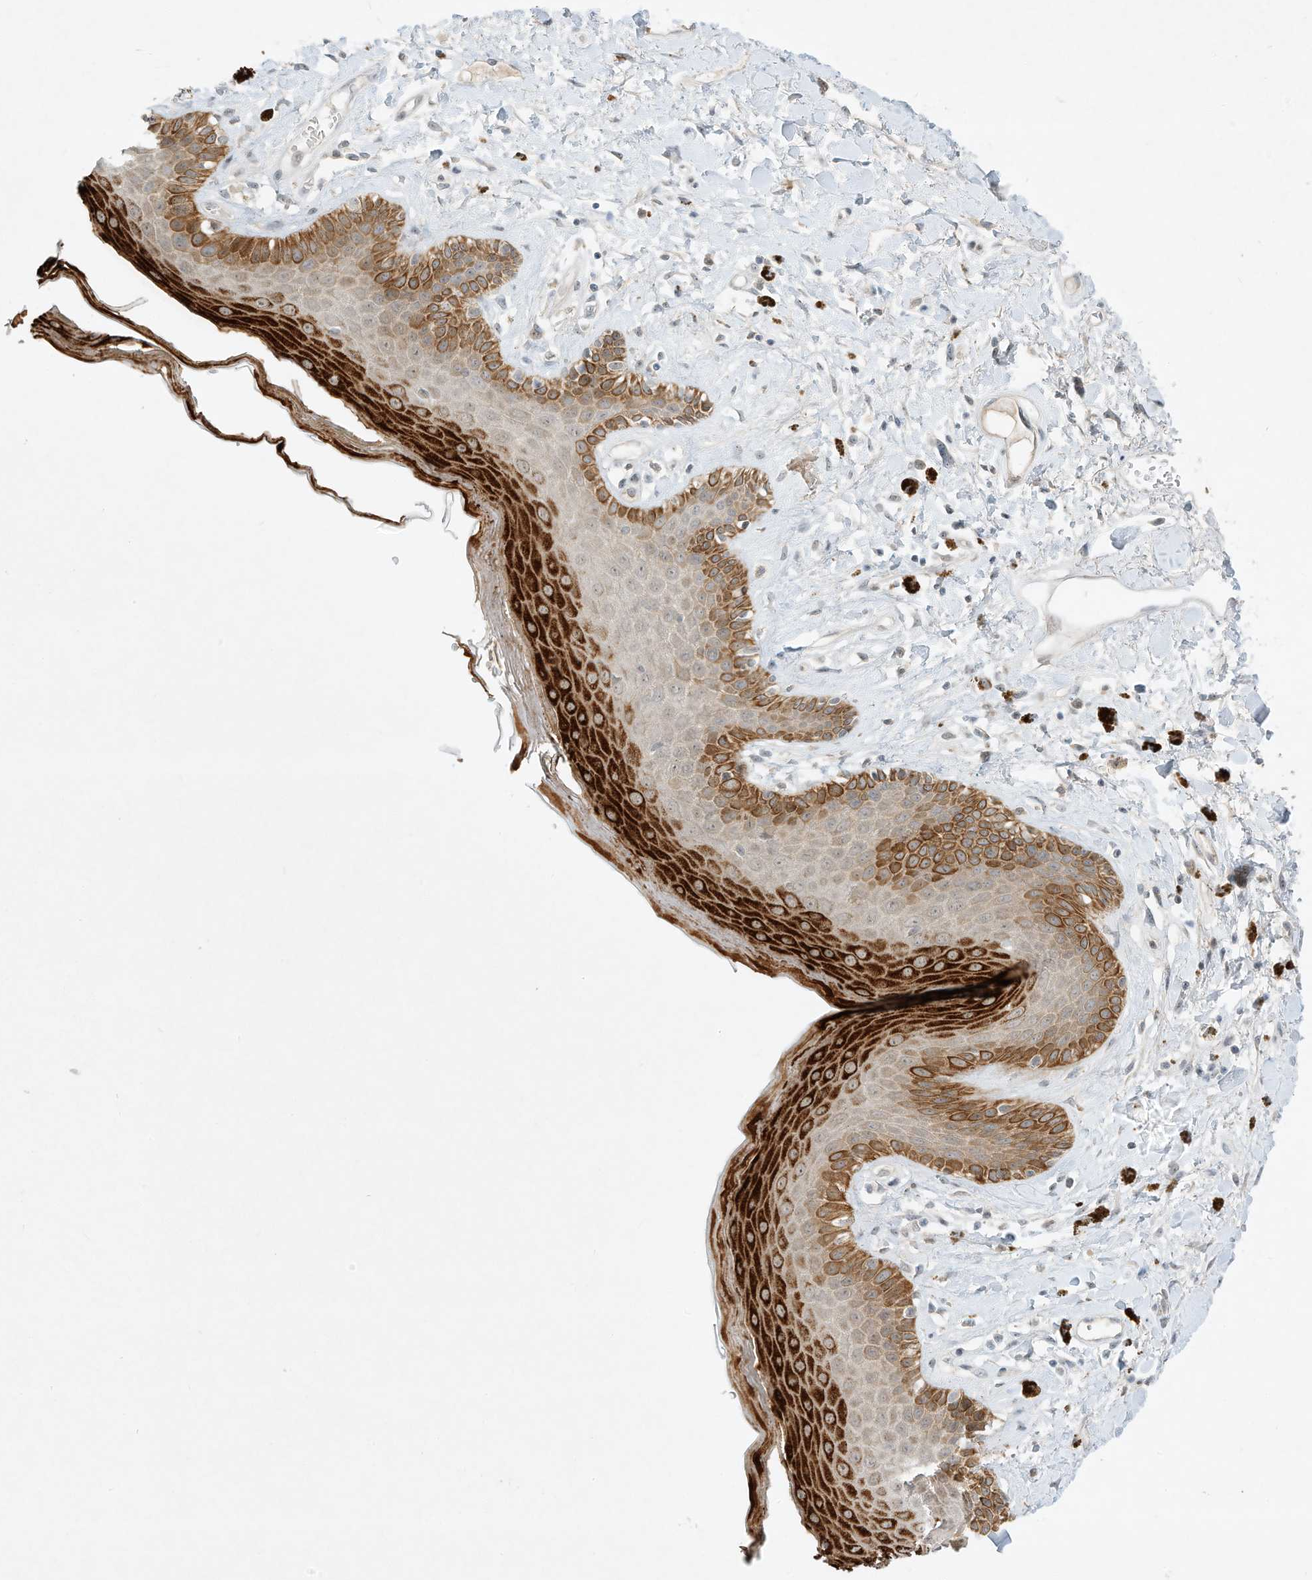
{"staining": {"intensity": "strong", "quantity": "25%-75%", "location": "cytoplasmic/membranous"}, "tissue": "skin", "cell_type": "Epidermal cells", "image_type": "normal", "snomed": [{"axis": "morphology", "description": "Normal tissue, NOS"}, {"axis": "topography", "description": "Anal"}], "caption": "Strong cytoplasmic/membranous expression is identified in about 25%-75% of epidermal cells in benign skin. (DAB = brown stain, brightfield microscopy at high magnification).", "gene": "PAK6", "patient": {"sex": "female", "age": 78}}